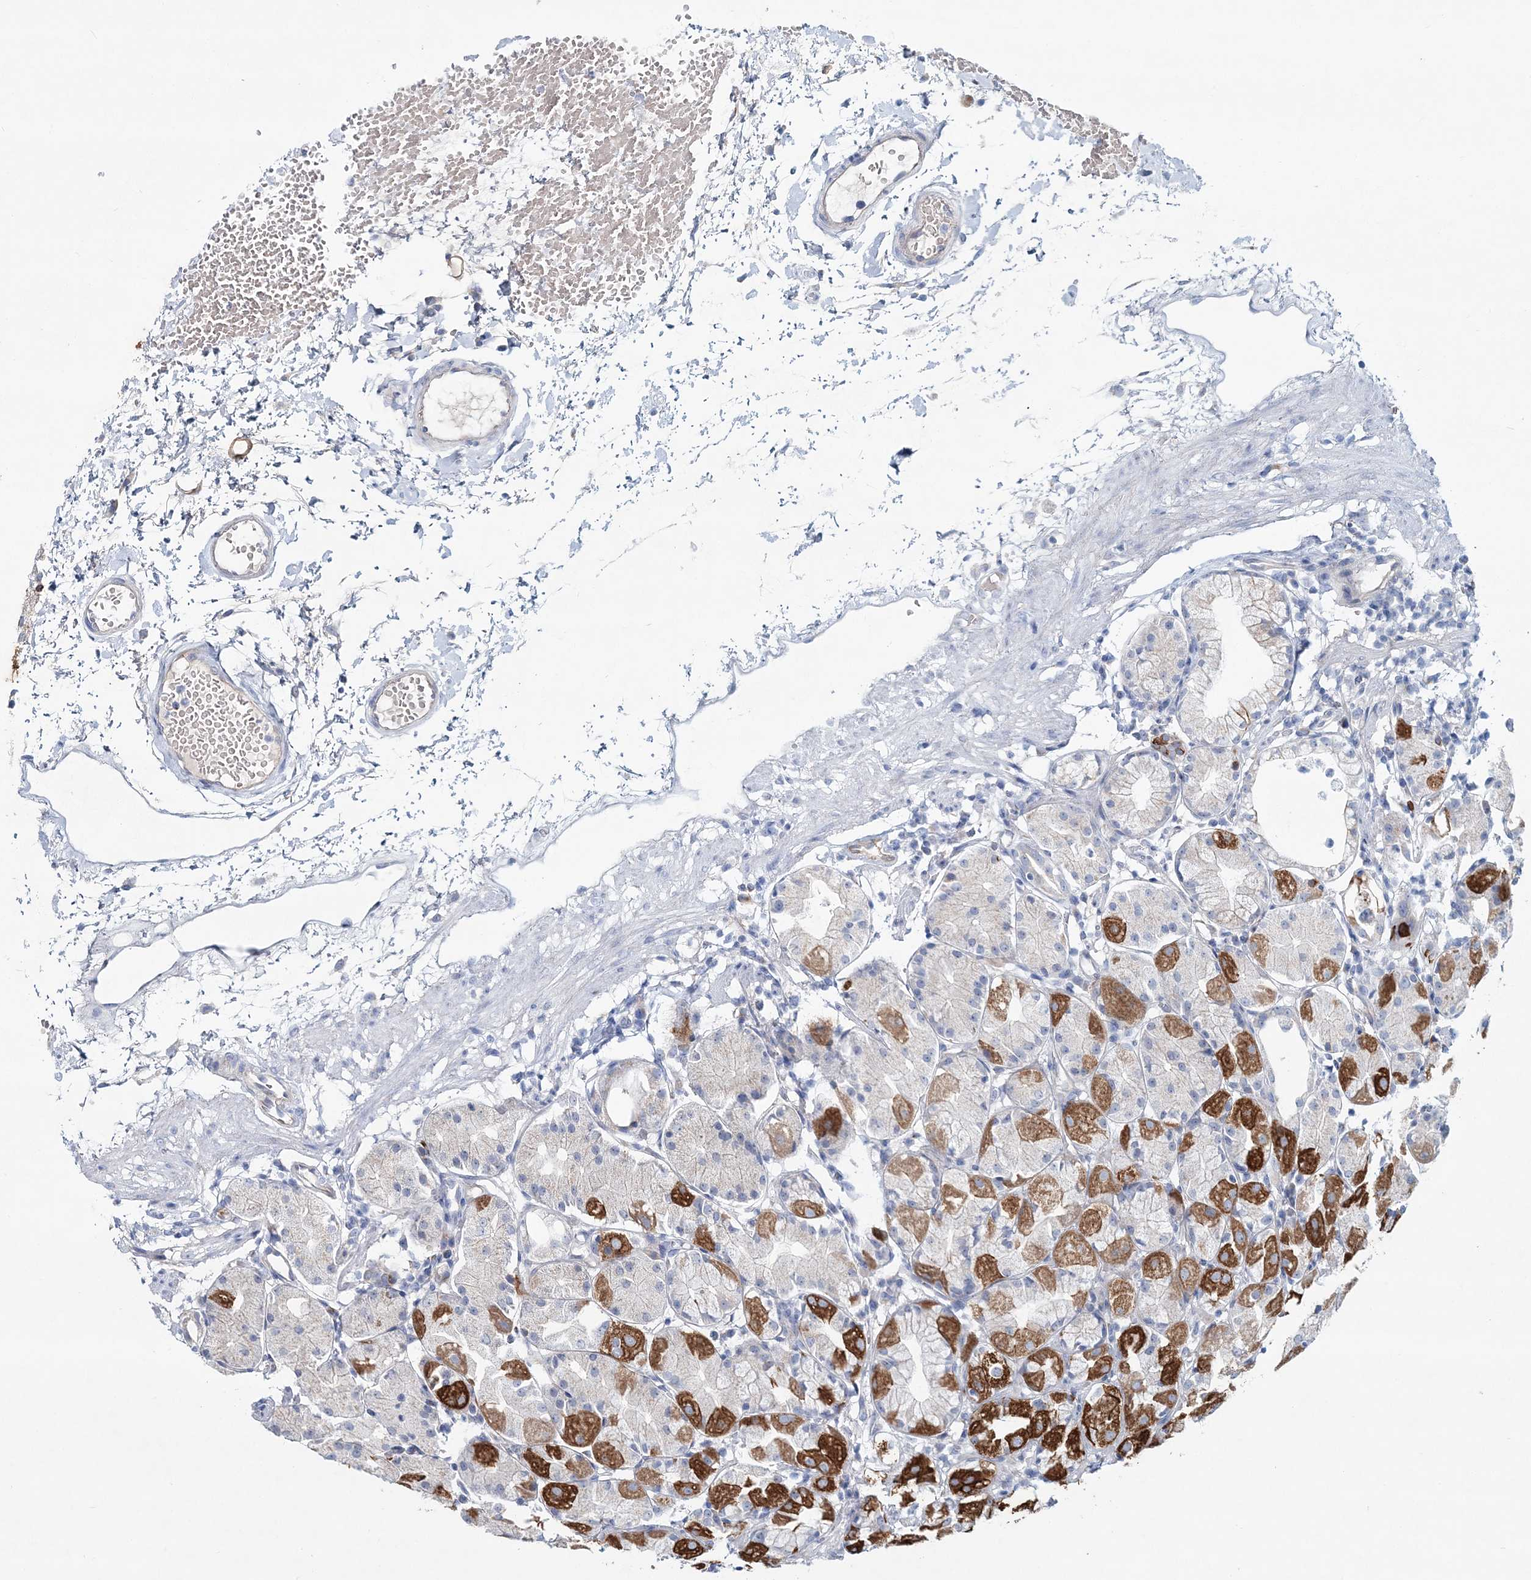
{"staining": {"intensity": "strong", "quantity": "25%-75%", "location": "cytoplasmic/membranous"}, "tissue": "stomach", "cell_type": "Glandular cells", "image_type": "normal", "snomed": [{"axis": "morphology", "description": "Normal tissue, NOS"}, {"axis": "topography", "description": "Stomach"}, {"axis": "topography", "description": "Stomach, lower"}], "caption": "Unremarkable stomach reveals strong cytoplasmic/membranous expression in about 25%-75% of glandular cells.", "gene": "ADGRL1", "patient": {"sex": "female", "age": 75}}